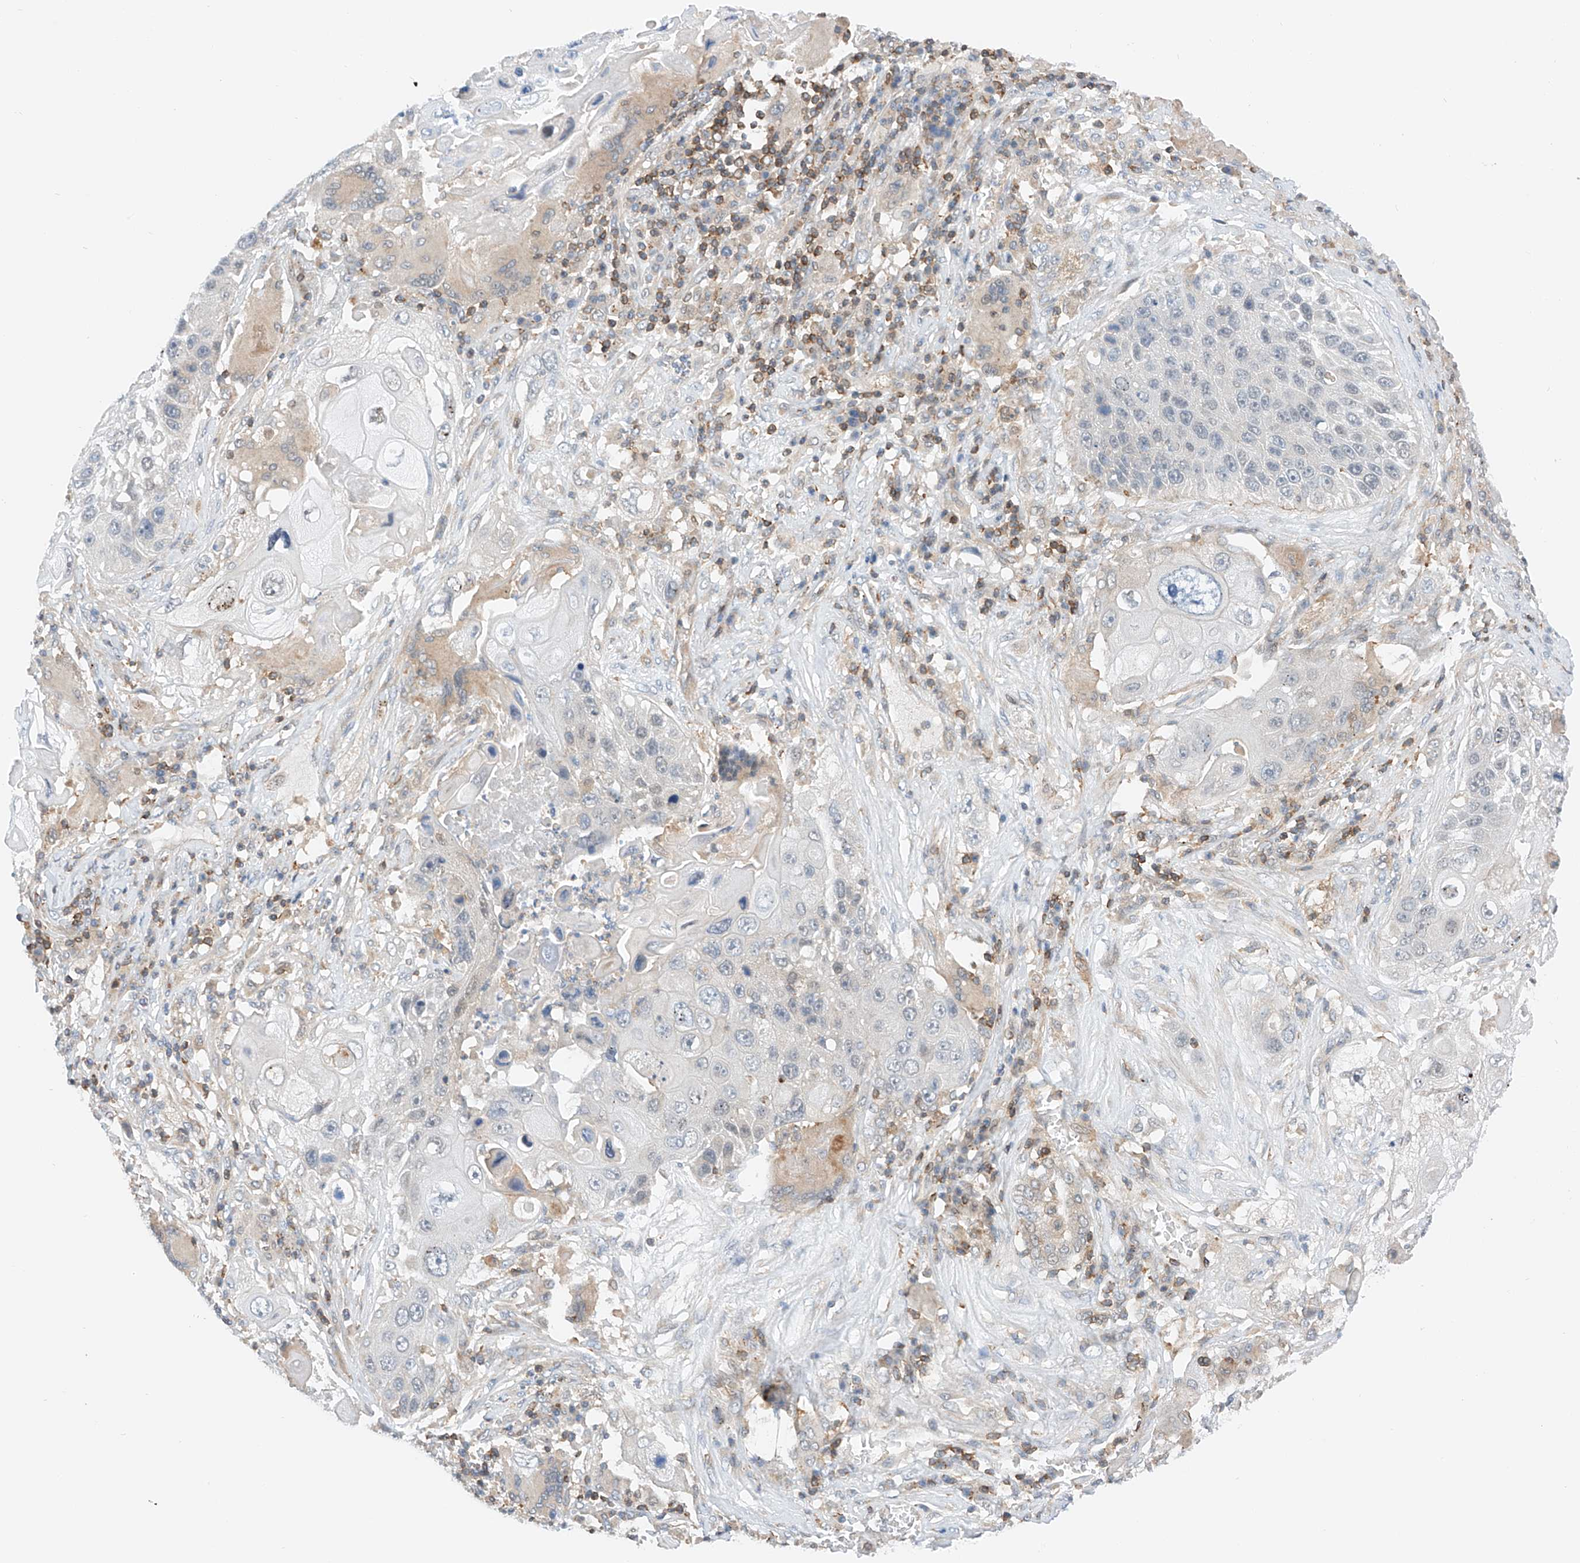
{"staining": {"intensity": "negative", "quantity": "none", "location": "none"}, "tissue": "lung cancer", "cell_type": "Tumor cells", "image_type": "cancer", "snomed": [{"axis": "morphology", "description": "Squamous cell carcinoma, NOS"}, {"axis": "topography", "description": "Lung"}], "caption": "Protein analysis of lung squamous cell carcinoma shows no significant positivity in tumor cells.", "gene": "MFN2", "patient": {"sex": "male", "age": 61}}